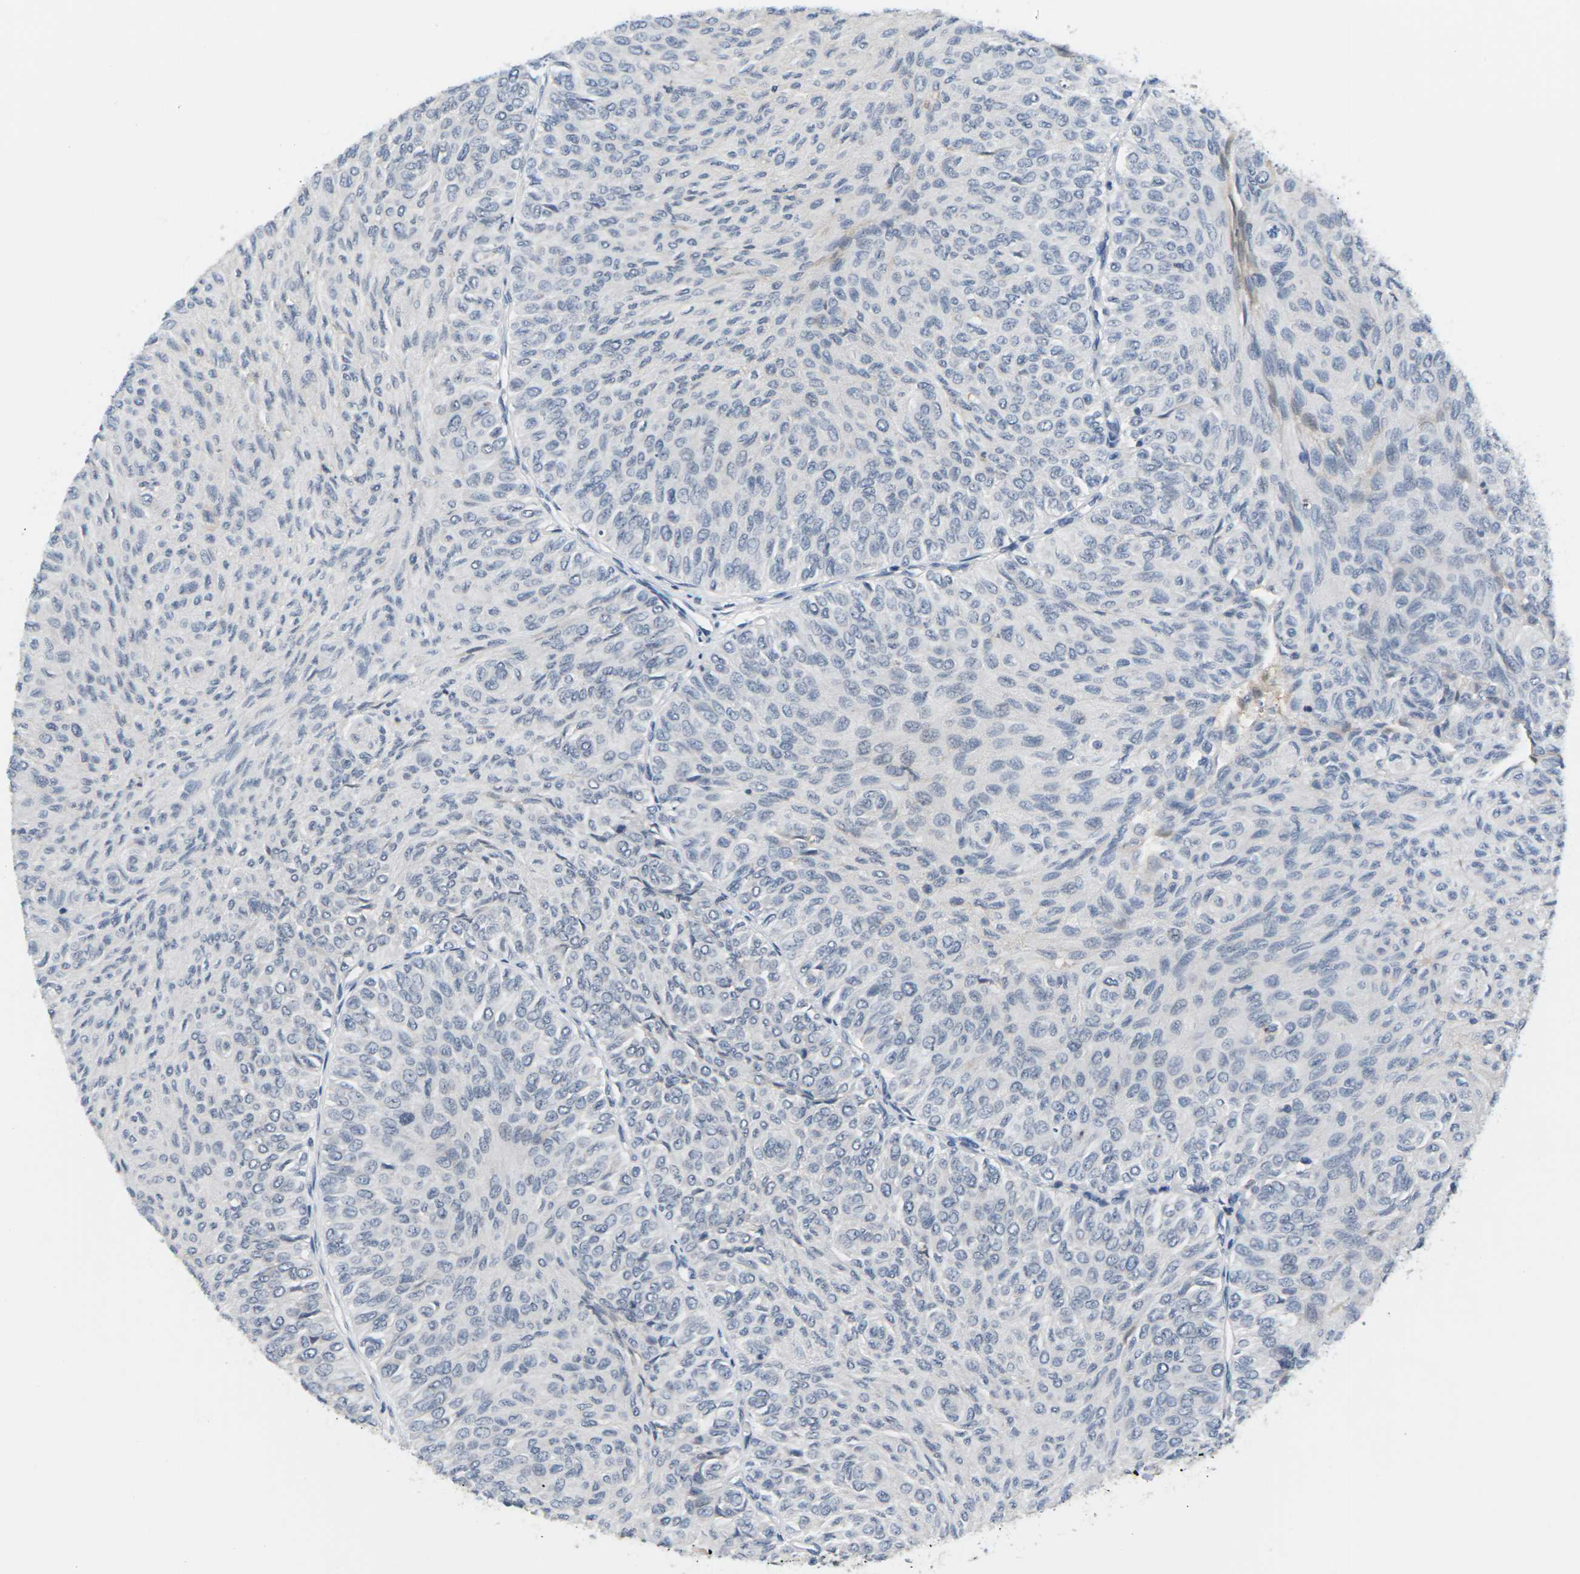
{"staining": {"intensity": "negative", "quantity": "none", "location": "none"}, "tissue": "urothelial cancer", "cell_type": "Tumor cells", "image_type": "cancer", "snomed": [{"axis": "morphology", "description": "Urothelial carcinoma, Low grade"}, {"axis": "topography", "description": "Urinary bladder"}], "caption": "An immunohistochemistry histopathology image of urothelial cancer is shown. There is no staining in tumor cells of urothelial cancer.", "gene": "PKP2", "patient": {"sex": "male", "age": 78}}